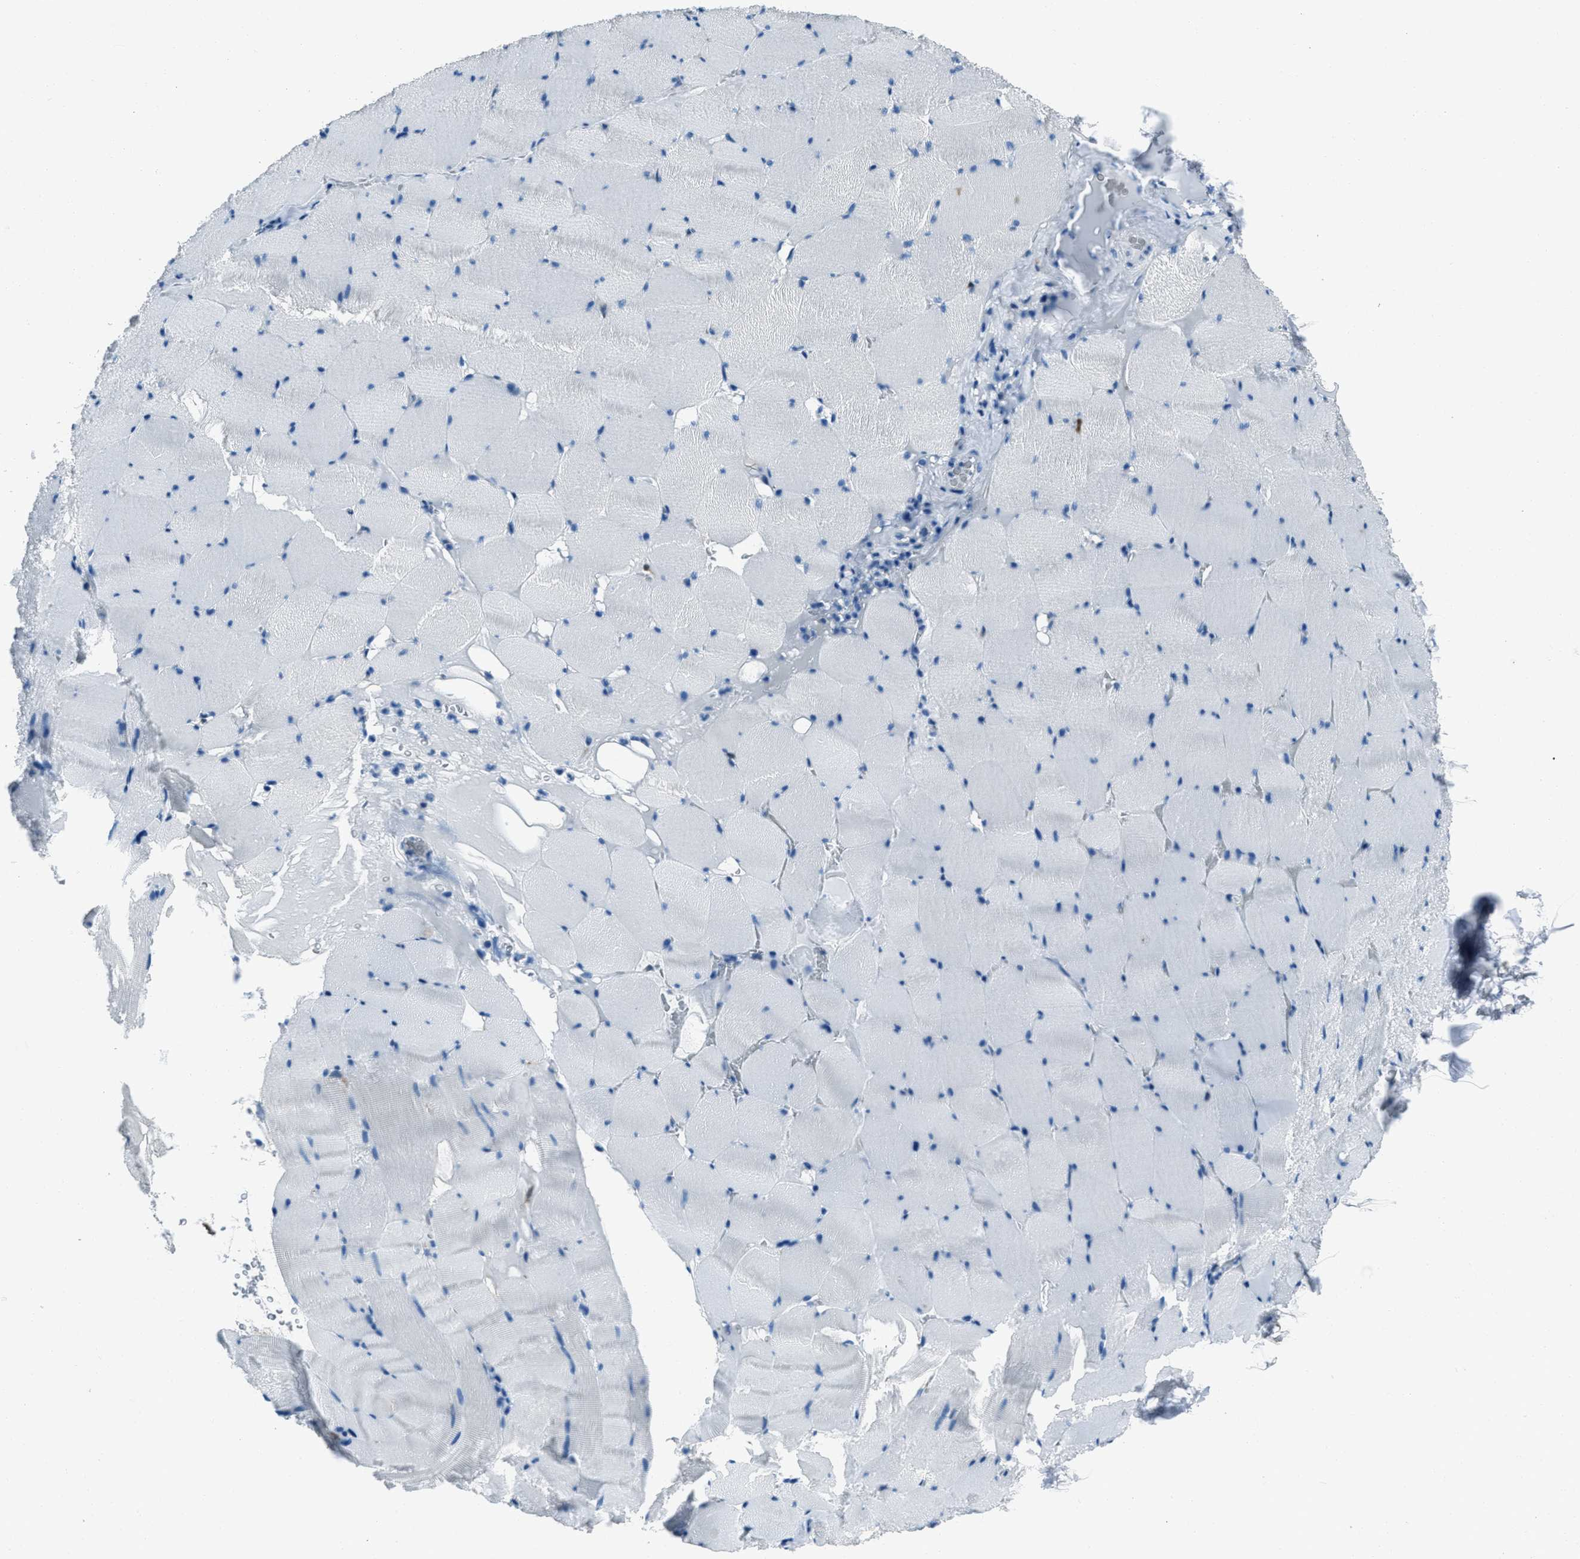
{"staining": {"intensity": "negative", "quantity": "none", "location": "none"}, "tissue": "skeletal muscle", "cell_type": "Myocytes", "image_type": "normal", "snomed": [{"axis": "morphology", "description": "Normal tissue, NOS"}, {"axis": "topography", "description": "Skeletal muscle"}], "caption": "DAB immunohistochemical staining of benign skeletal muscle displays no significant expression in myocytes.", "gene": "AMACR", "patient": {"sex": "male", "age": 62}}